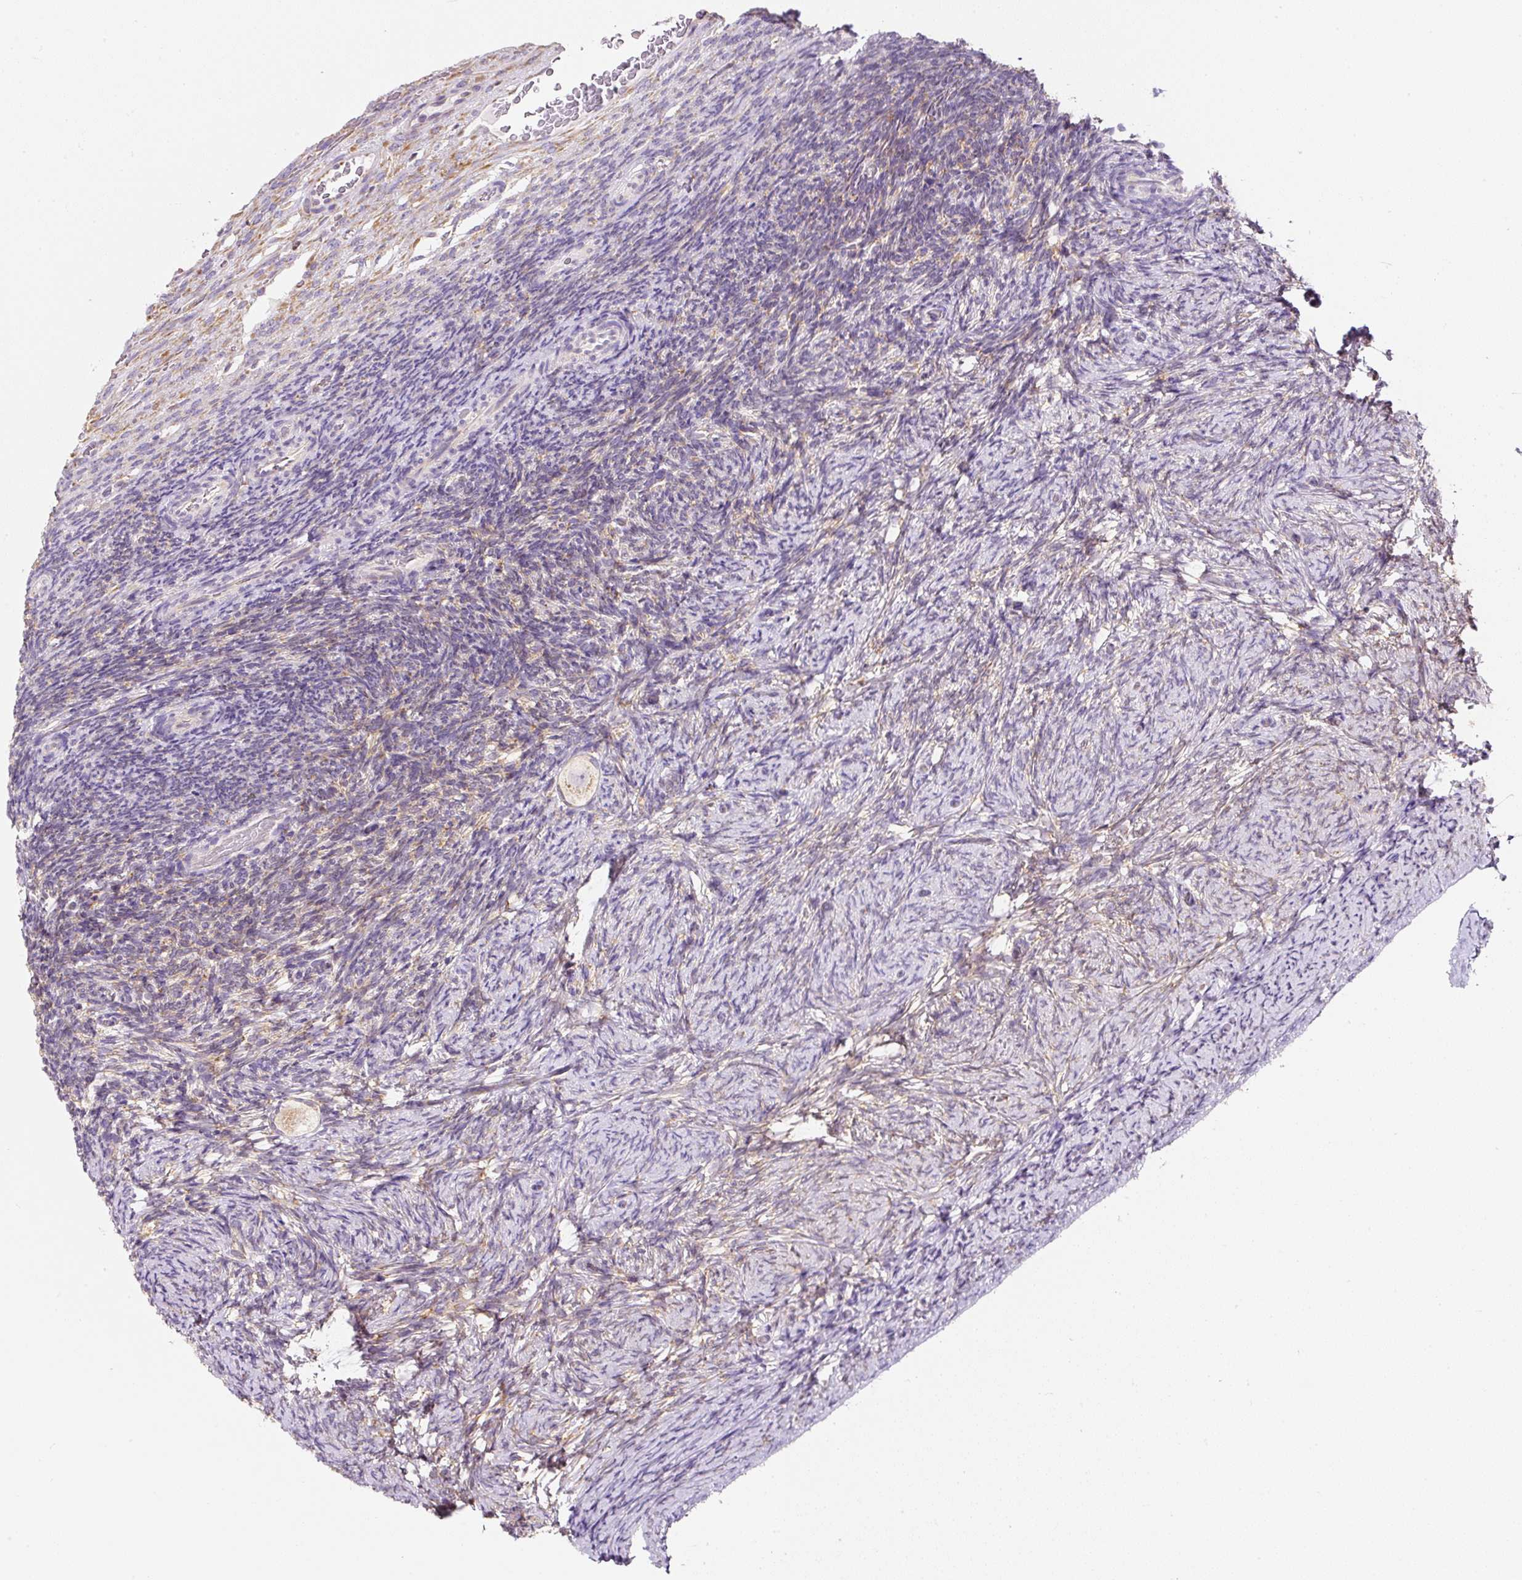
{"staining": {"intensity": "weak", "quantity": "25%-75%", "location": "cytoplasmic/membranous"}, "tissue": "ovary", "cell_type": "Follicle cells", "image_type": "normal", "snomed": [{"axis": "morphology", "description": "Normal tissue, NOS"}, {"axis": "topography", "description": "Ovary"}], "caption": "A low amount of weak cytoplasmic/membranous expression is appreciated in approximately 25%-75% of follicle cells in unremarkable ovary.", "gene": "DDOST", "patient": {"sex": "female", "age": 34}}